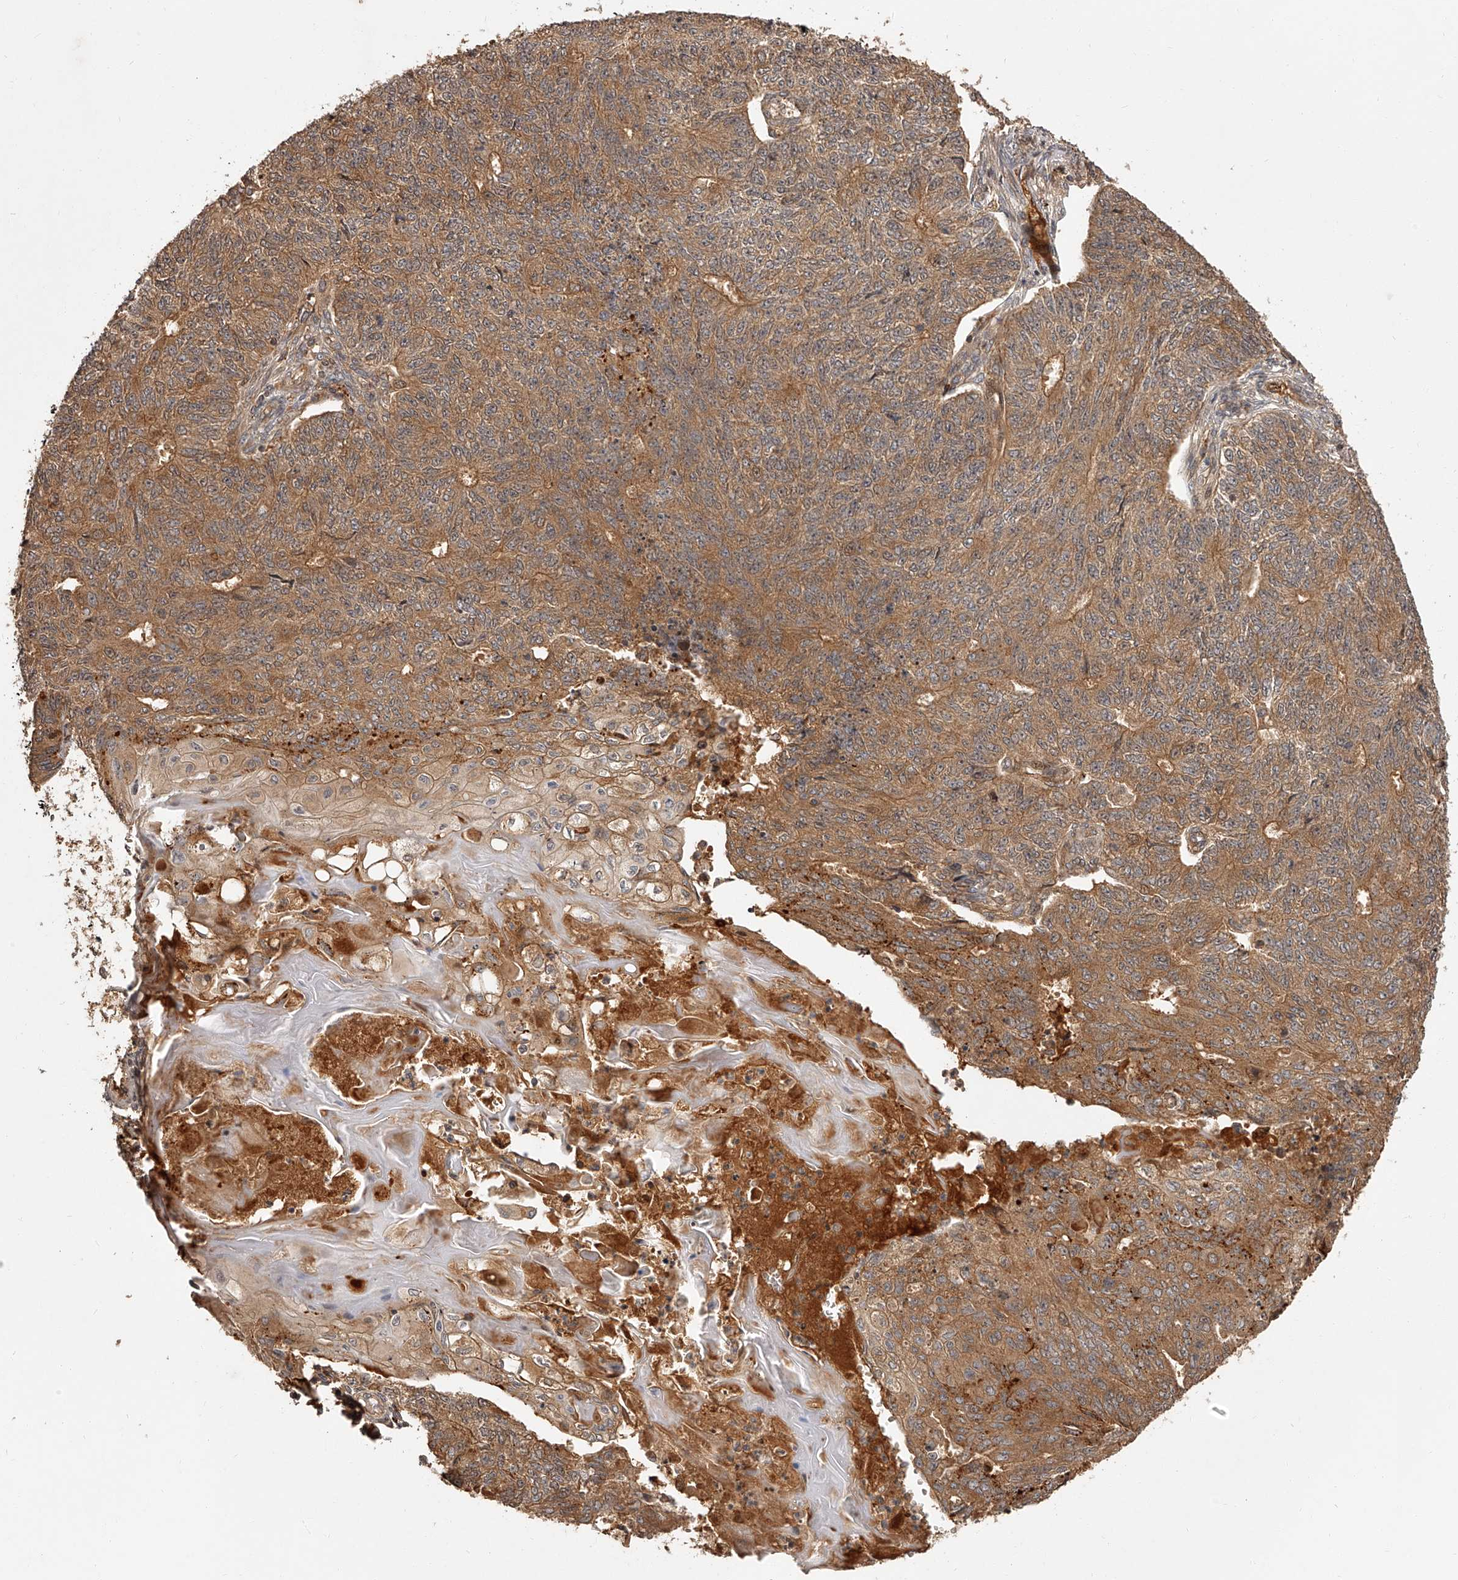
{"staining": {"intensity": "moderate", "quantity": ">75%", "location": "cytoplasmic/membranous"}, "tissue": "endometrial cancer", "cell_type": "Tumor cells", "image_type": "cancer", "snomed": [{"axis": "morphology", "description": "Adenocarcinoma, NOS"}, {"axis": "topography", "description": "Endometrium"}], "caption": "There is medium levels of moderate cytoplasmic/membranous positivity in tumor cells of endometrial adenocarcinoma, as demonstrated by immunohistochemical staining (brown color).", "gene": "CRYZL1", "patient": {"sex": "female", "age": 32}}